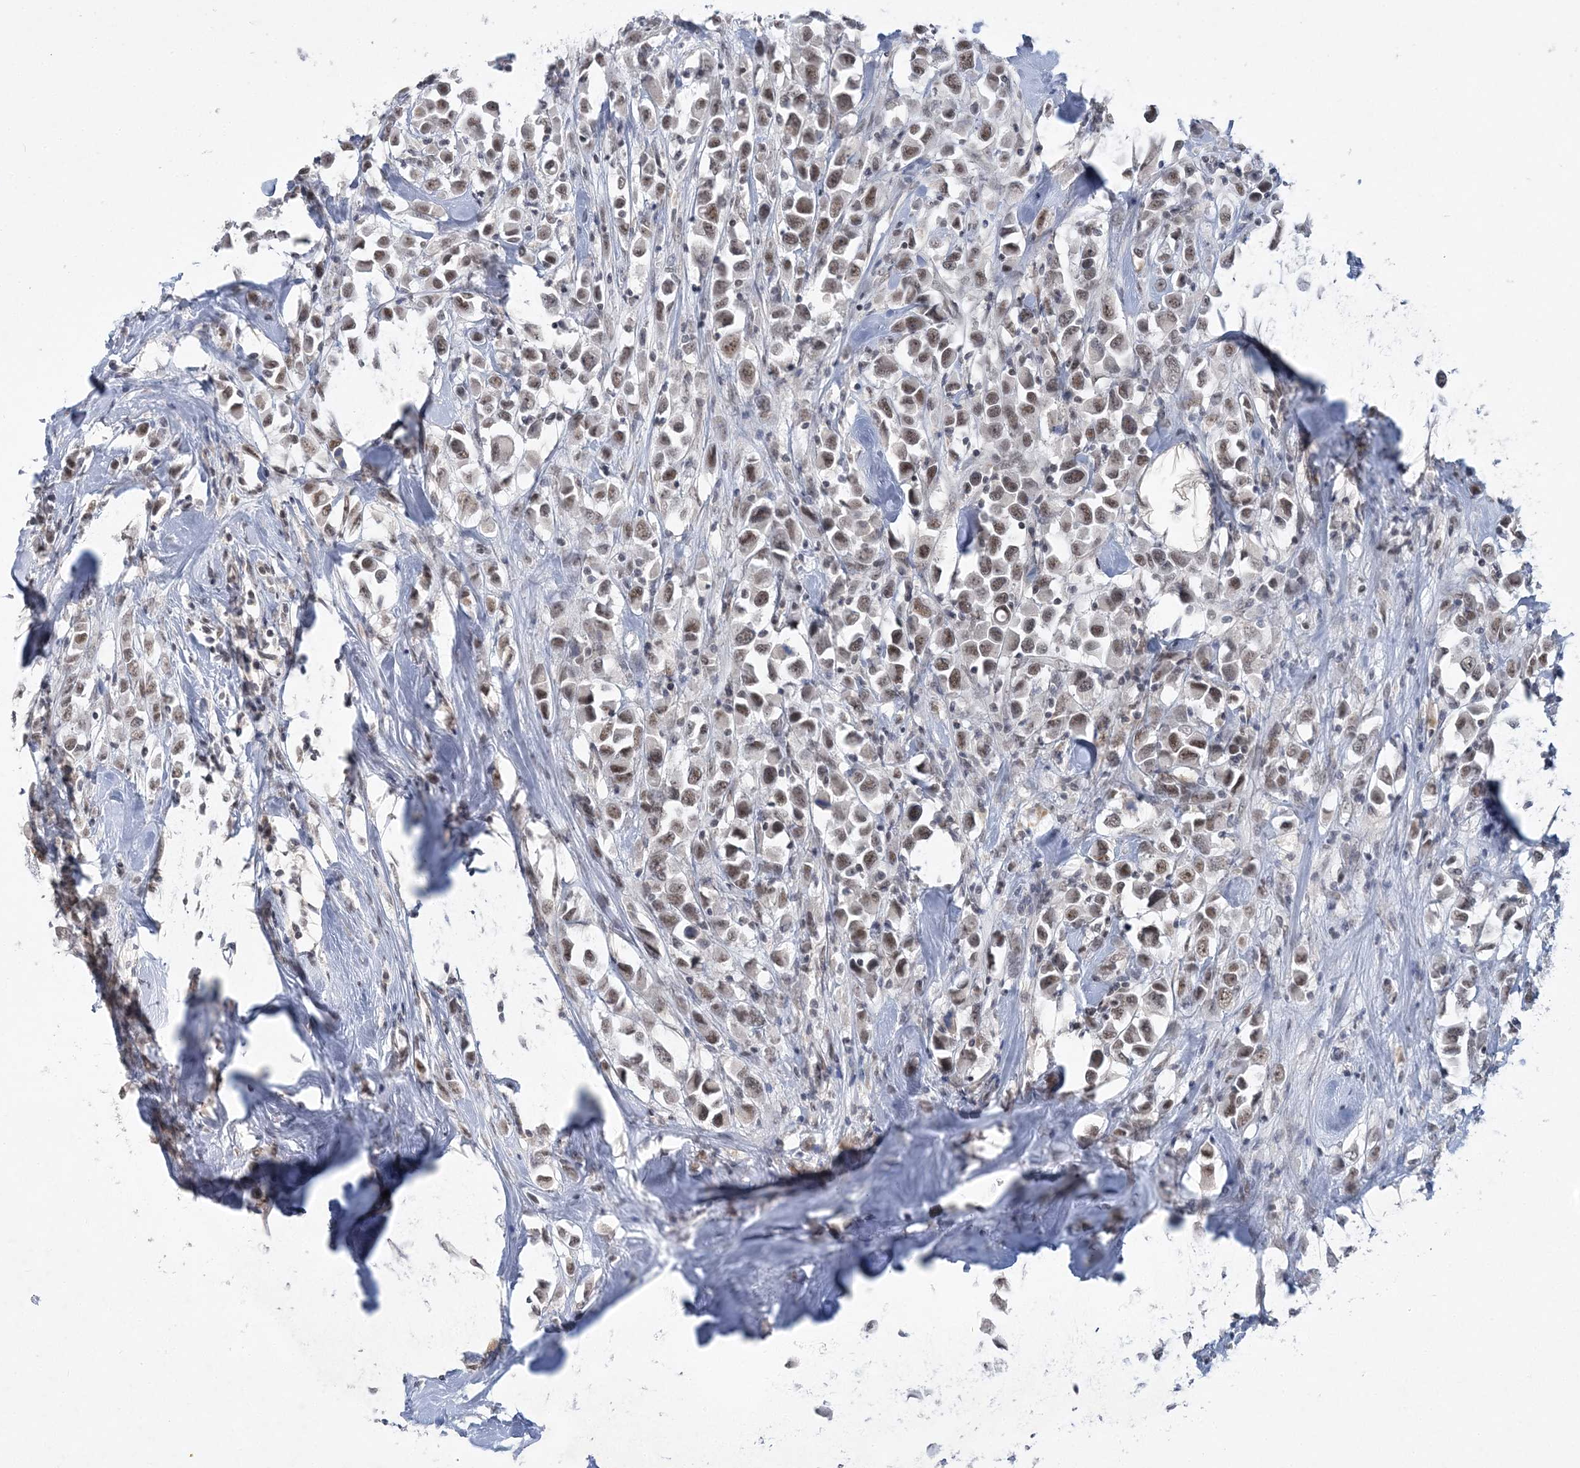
{"staining": {"intensity": "moderate", "quantity": ">75%", "location": "nuclear"}, "tissue": "breast cancer", "cell_type": "Tumor cells", "image_type": "cancer", "snomed": [{"axis": "morphology", "description": "Duct carcinoma"}, {"axis": "topography", "description": "Breast"}], "caption": "Human breast cancer stained for a protein (brown) displays moderate nuclear positive staining in approximately >75% of tumor cells.", "gene": "KMT2D", "patient": {"sex": "female", "age": 61}}